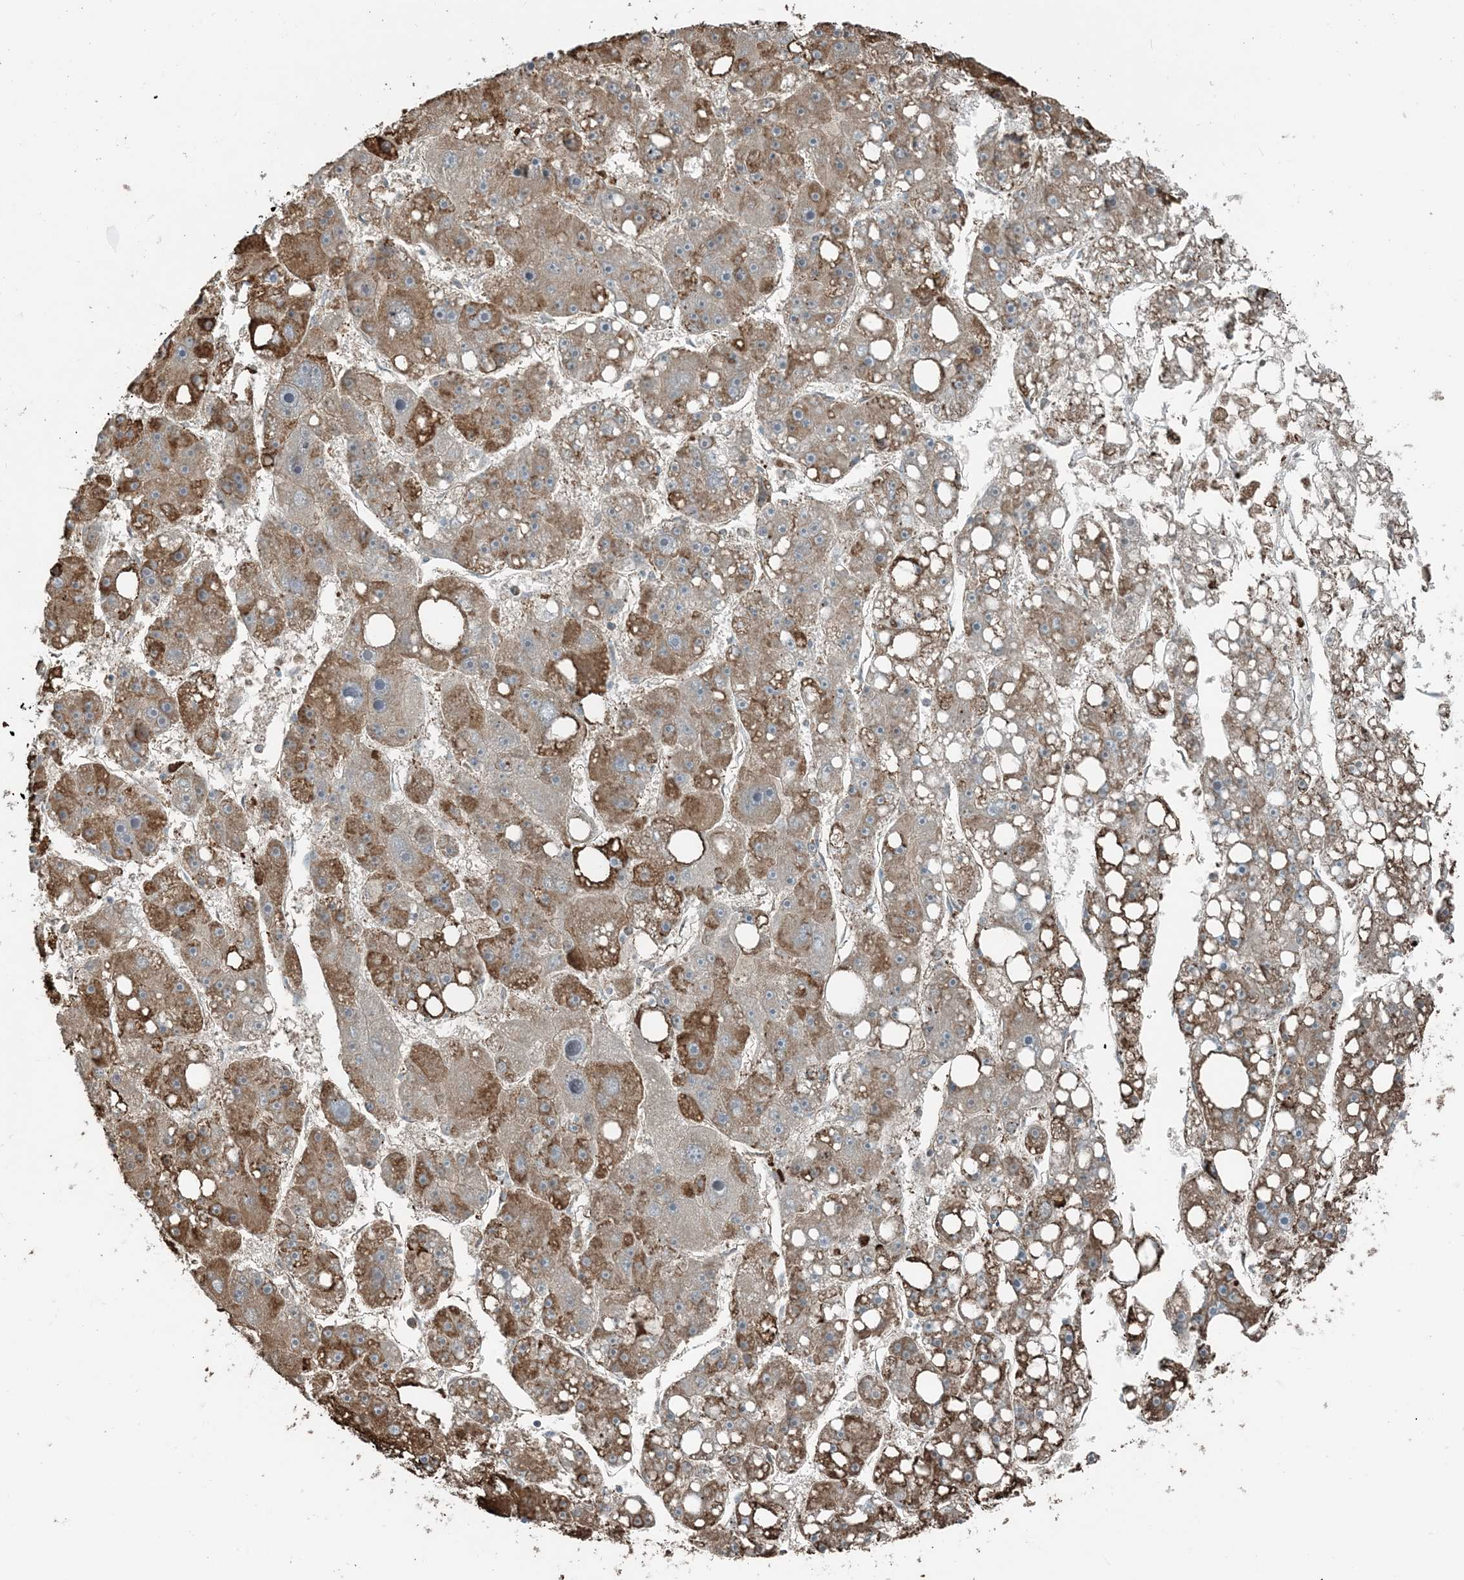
{"staining": {"intensity": "strong", "quantity": "<25%", "location": "cytoplasmic/membranous"}, "tissue": "liver cancer", "cell_type": "Tumor cells", "image_type": "cancer", "snomed": [{"axis": "morphology", "description": "Carcinoma, Hepatocellular, NOS"}, {"axis": "topography", "description": "Liver"}], "caption": "Liver cancer stained with a protein marker shows strong staining in tumor cells.", "gene": "CERKL", "patient": {"sex": "female", "age": 61}}